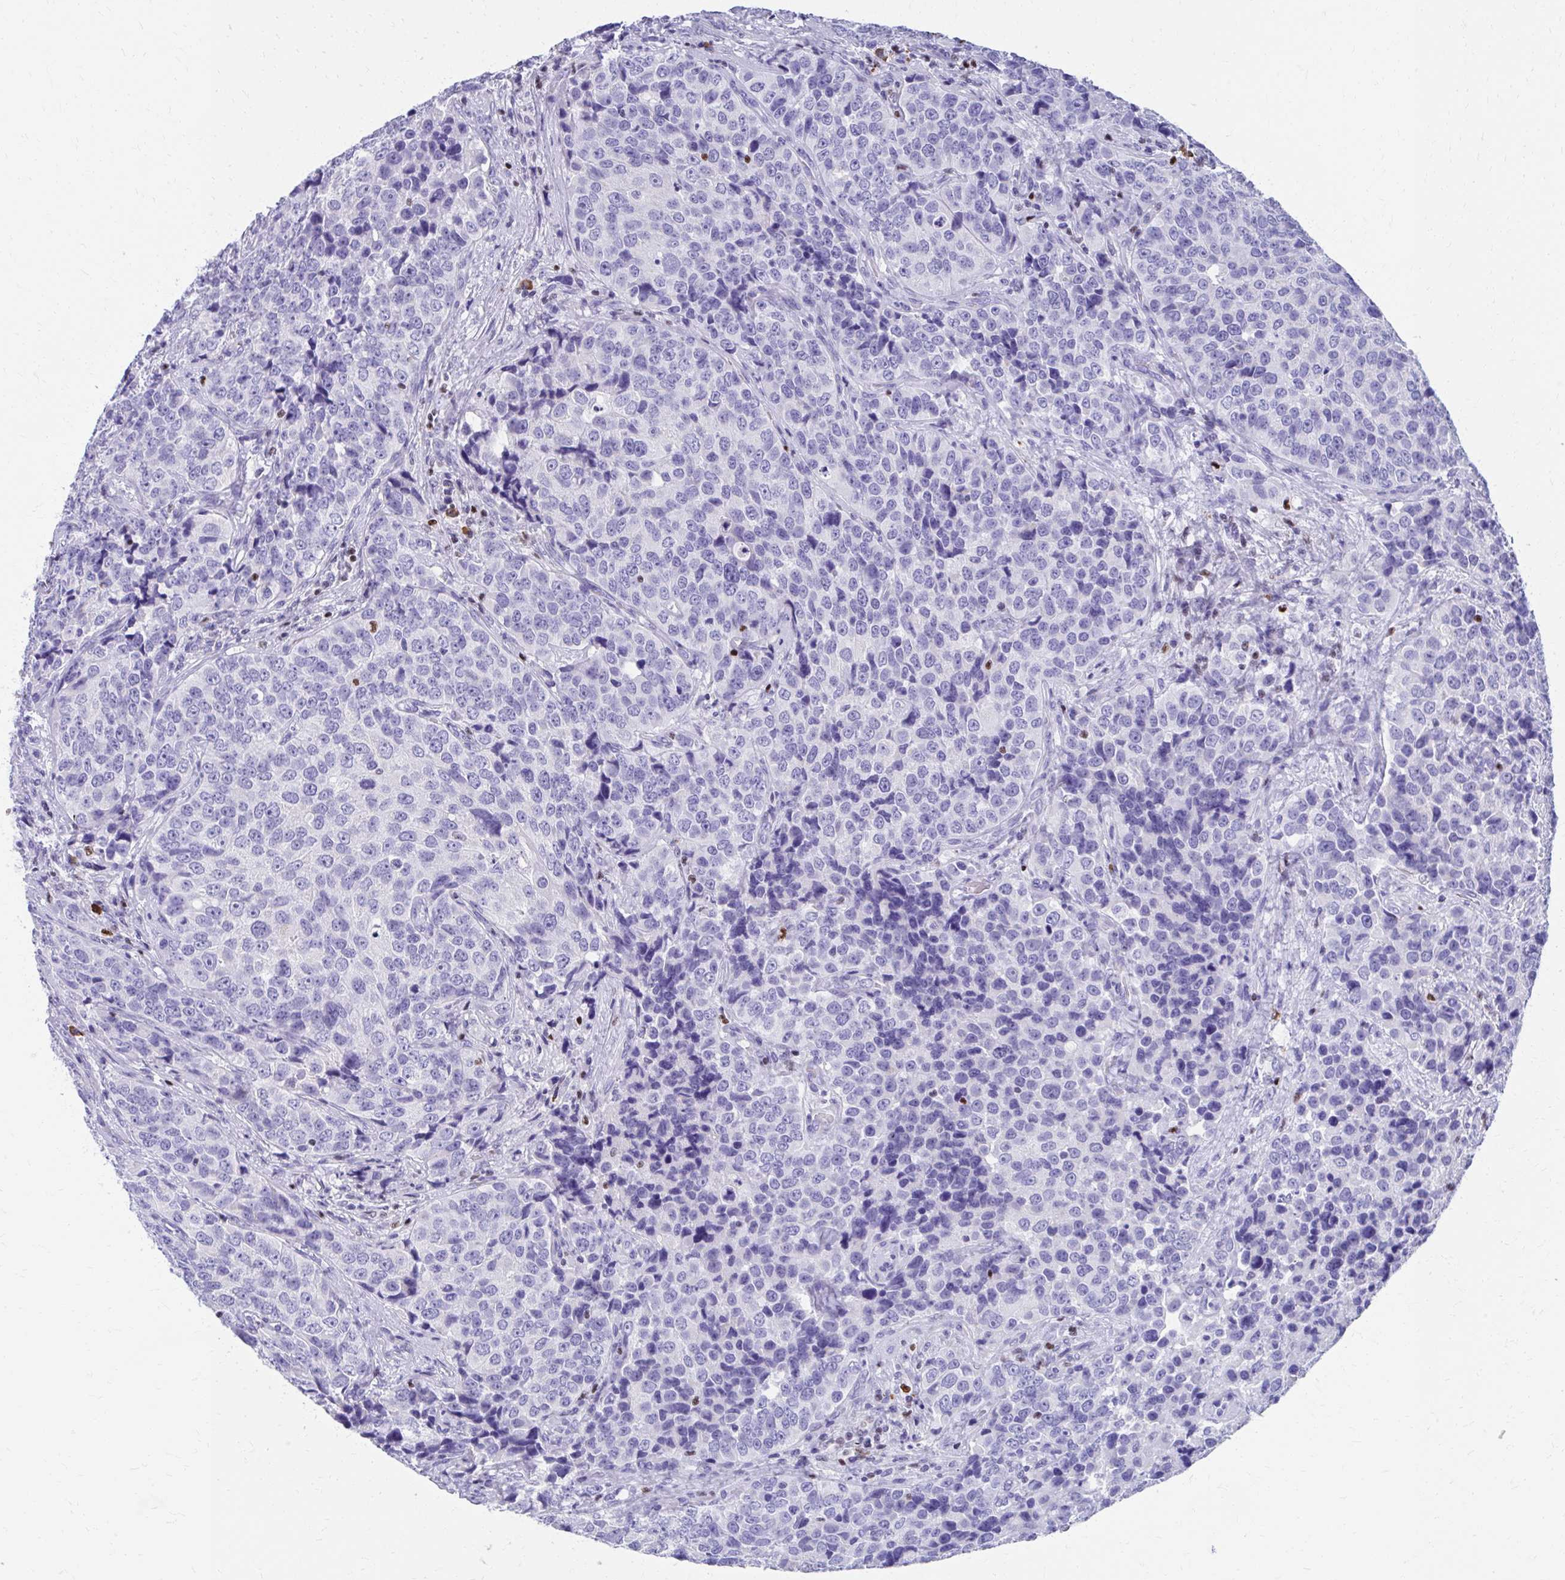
{"staining": {"intensity": "negative", "quantity": "none", "location": "none"}, "tissue": "urothelial cancer", "cell_type": "Tumor cells", "image_type": "cancer", "snomed": [{"axis": "morphology", "description": "Urothelial carcinoma, NOS"}, {"axis": "topography", "description": "Urinary bladder"}], "caption": "Immunohistochemical staining of urothelial cancer demonstrates no significant staining in tumor cells. (Immunohistochemistry, brightfield microscopy, high magnification).", "gene": "RUNX3", "patient": {"sex": "male", "age": 52}}